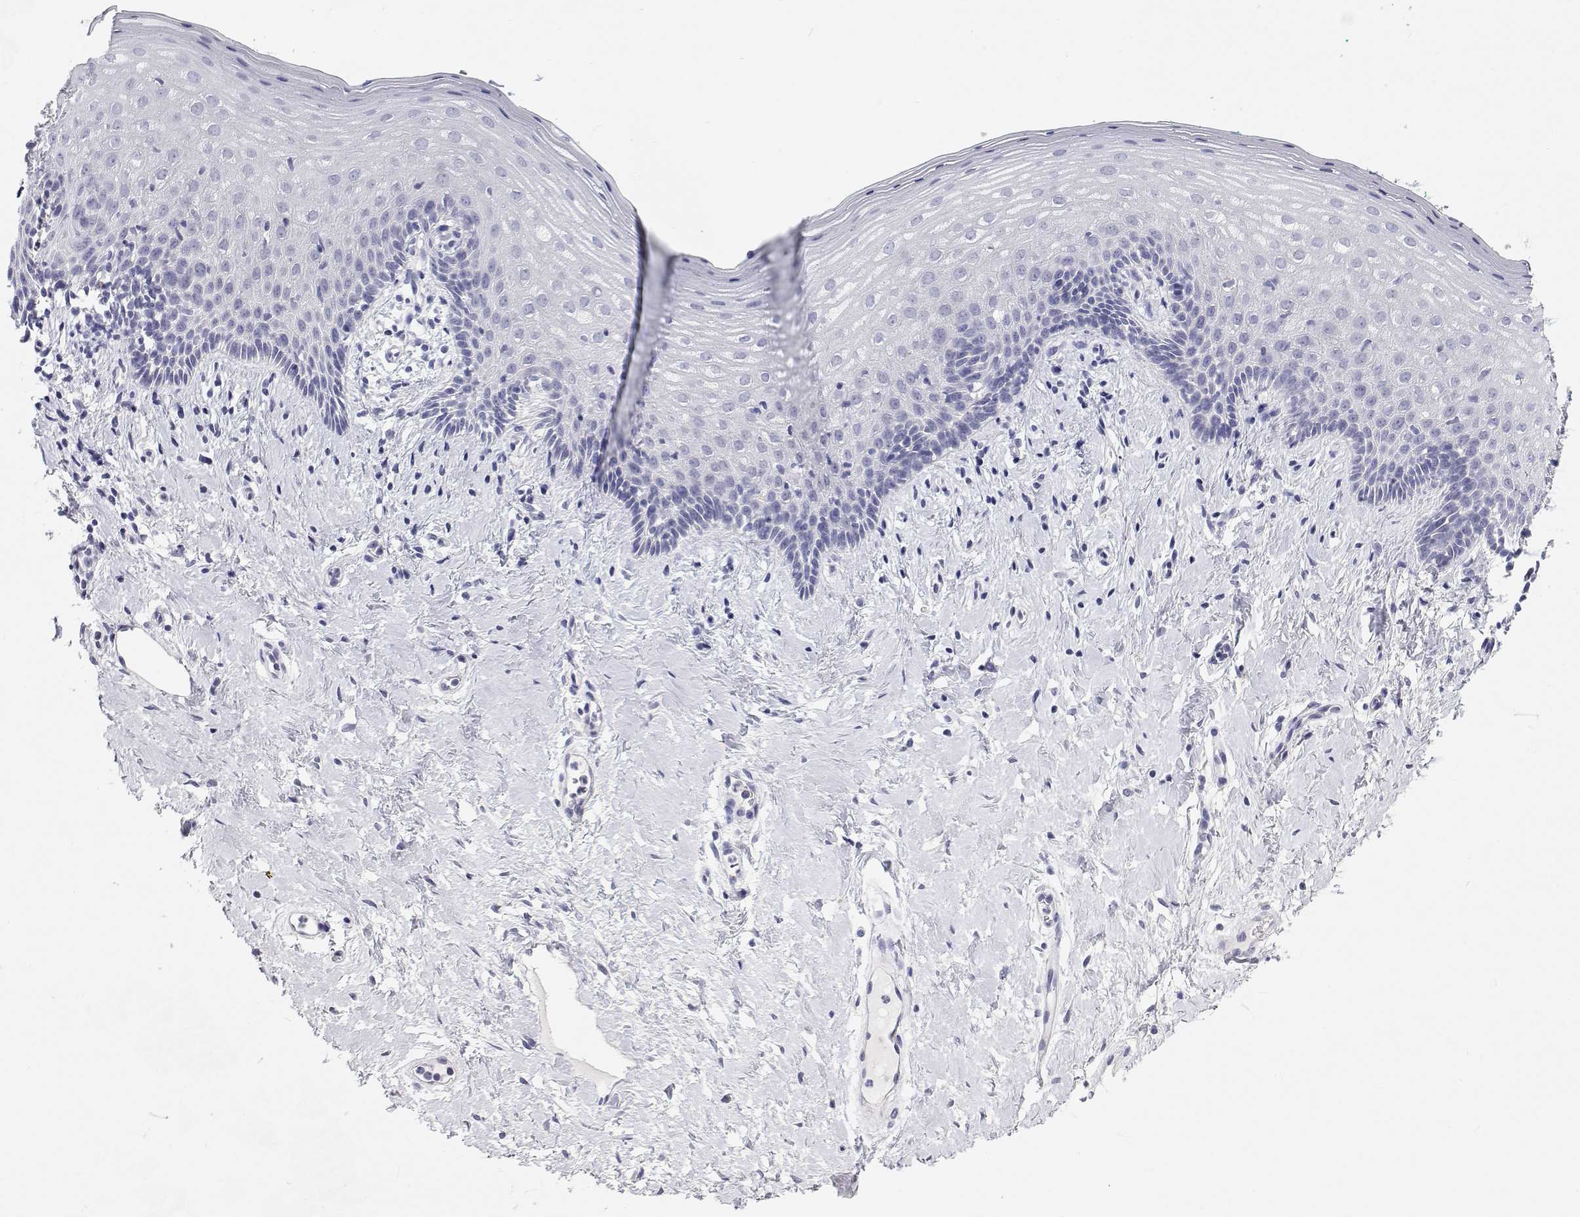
{"staining": {"intensity": "negative", "quantity": "none", "location": "none"}, "tissue": "vagina", "cell_type": "Squamous epithelial cells", "image_type": "normal", "snomed": [{"axis": "morphology", "description": "Normal tissue, NOS"}, {"axis": "topography", "description": "Vagina"}], "caption": "A photomicrograph of human vagina is negative for staining in squamous epithelial cells. (Stains: DAB (3,3'-diaminobenzidine) immunohistochemistry (IHC) with hematoxylin counter stain, Microscopy: brightfield microscopy at high magnification).", "gene": "NCR2", "patient": {"sex": "female", "age": 42}}